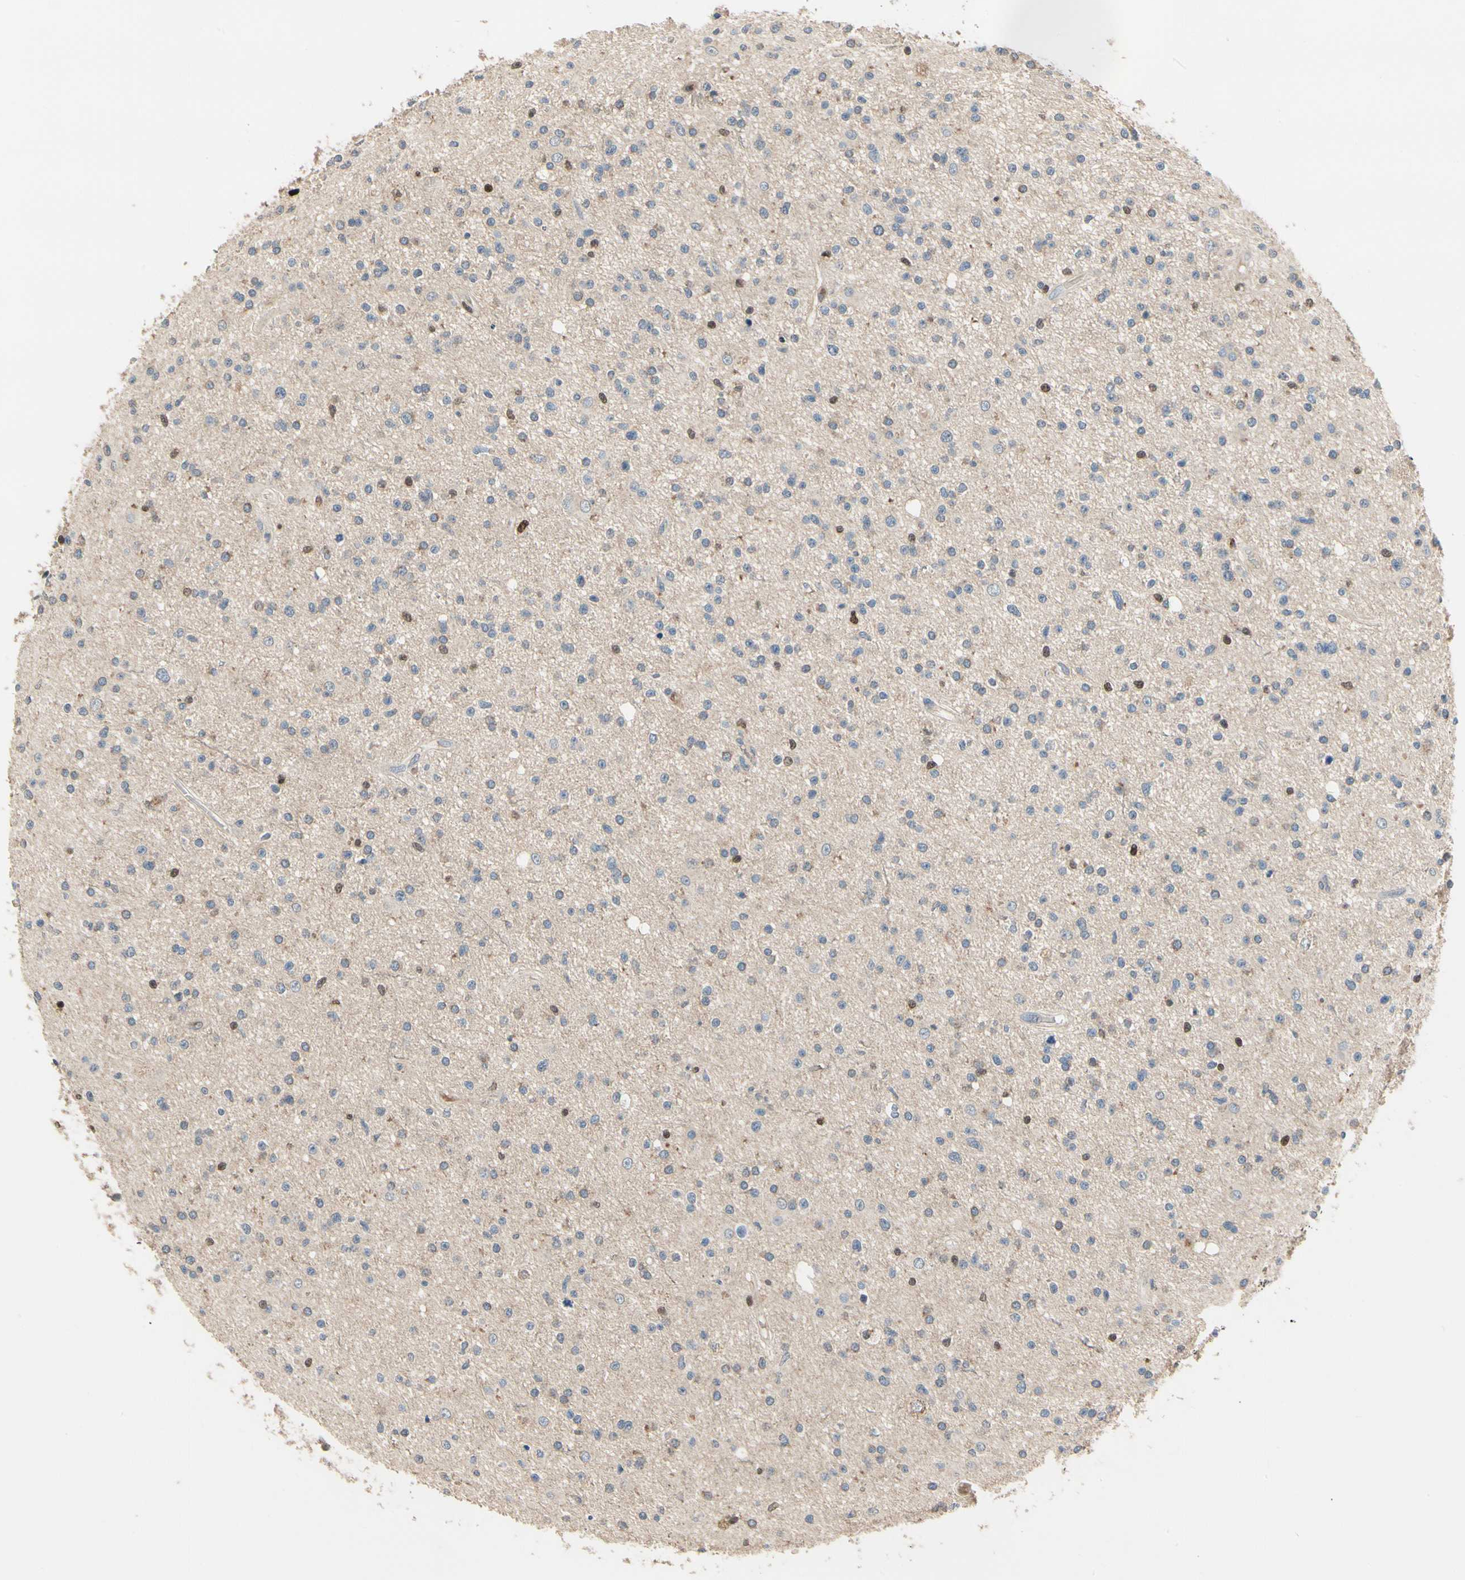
{"staining": {"intensity": "strong", "quantity": "<25%", "location": "nuclear"}, "tissue": "glioma", "cell_type": "Tumor cells", "image_type": "cancer", "snomed": [{"axis": "morphology", "description": "Glioma, malignant, High grade"}, {"axis": "topography", "description": "Brain"}], "caption": "Immunohistochemistry staining of malignant high-grade glioma, which shows medium levels of strong nuclear staining in approximately <25% of tumor cells indicating strong nuclear protein positivity. The staining was performed using DAB (3,3'-diaminobenzidine) (brown) for protein detection and nuclei were counterstained in hematoxylin (blue).", "gene": "CGREF1", "patient": {"sex": "male", "age": 33}}